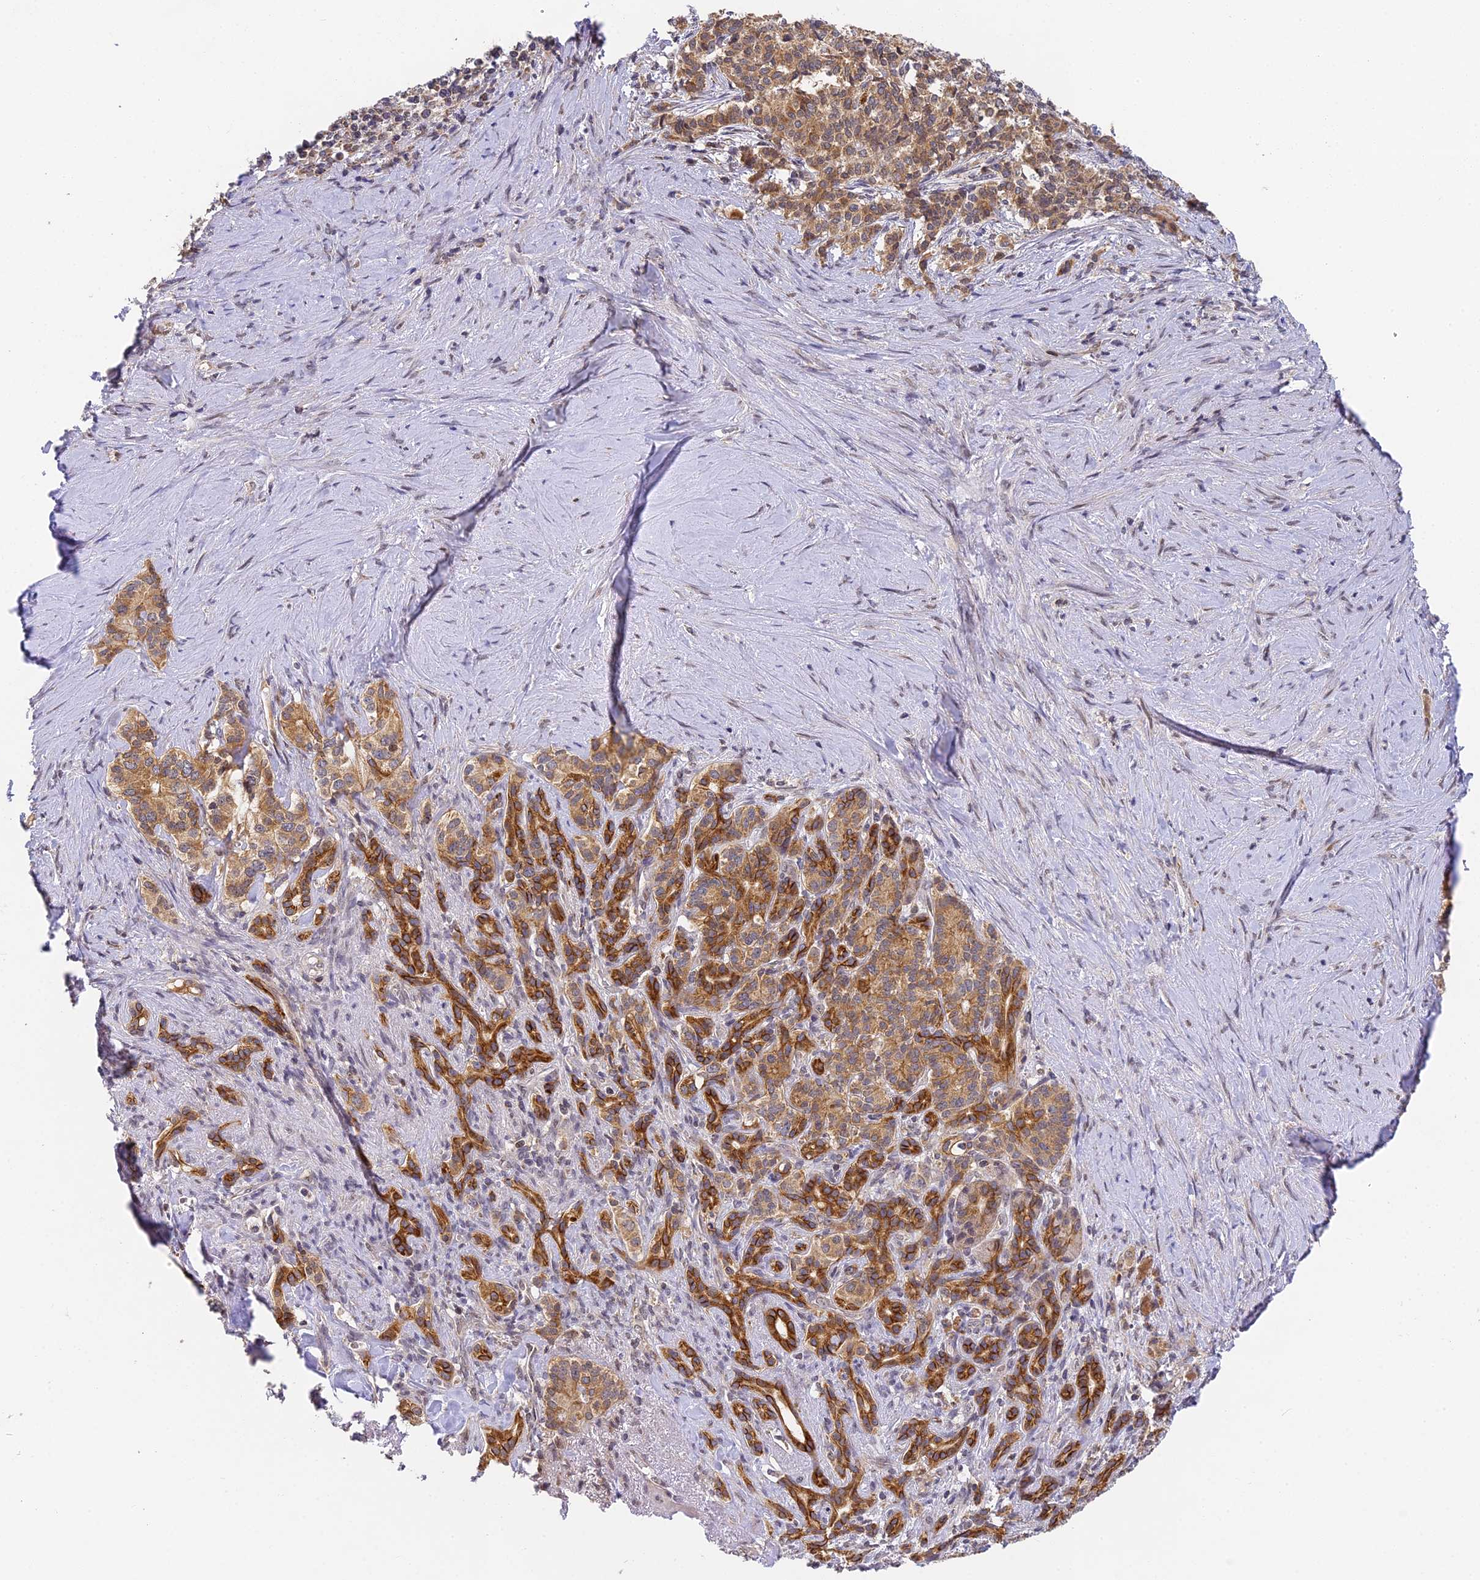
{"staining": {"intensity": "strong", "quantity": "25%-75%", "location": "cytoplasmic/membranous"}, "tissue": "pancreatic cancer", "cell_type": "Tumor cells", "image_type": "cancer", "snomed": [{"axis": "morphology", "description": "Adenocarcinoma, NOS"}, {"axis": "topography", "description": "Pancreas"}], "caption": "This is a micrograph of immunohistochemistry (IHC) staining of adenocarcinoma (pancreatic), which shows strong expression in the cytoplasmic/membranous of tumor cells.", "gene": "DNAAF10", "patient": {"sex": "female", "age": 74}}